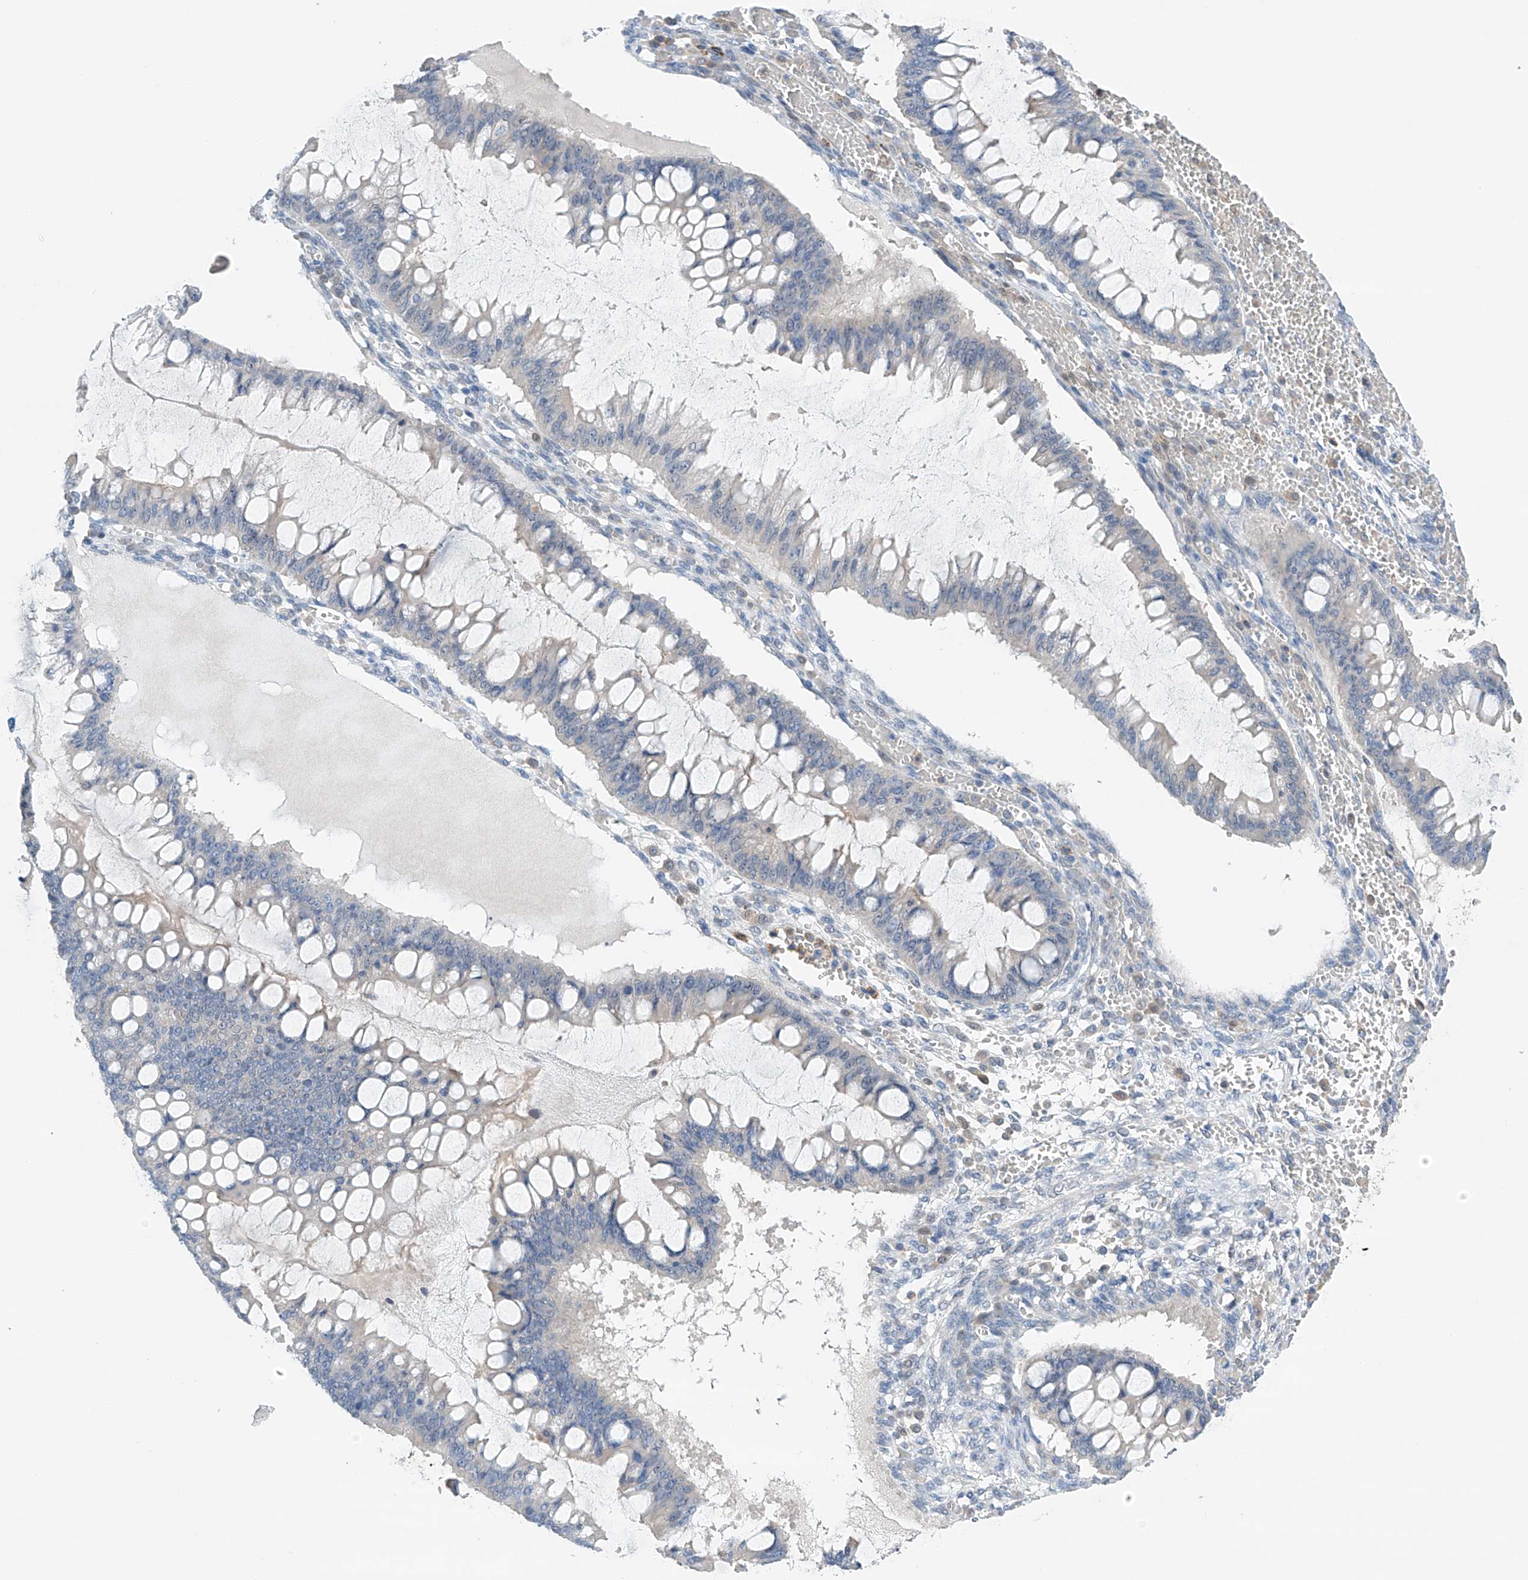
{"staining": {"intensity": "negative", "quantity": "none", "location": "none"}, "tissue": "ovarian cancer", "cell_type": "Tumor cells", "image_type": "cancer", "snomed": [{"axis": "morphology", "description": "Cystadenocarcinoma, mucinous, NOS"}, {"axis": "topography", "description": "Ovary"}], "caption": "Tumor cells show no significant positivity in ovarian mucinous cystadenocarcinoma.", "gene": "GPC4", "patient": {"sex": "female", "age": 73}}